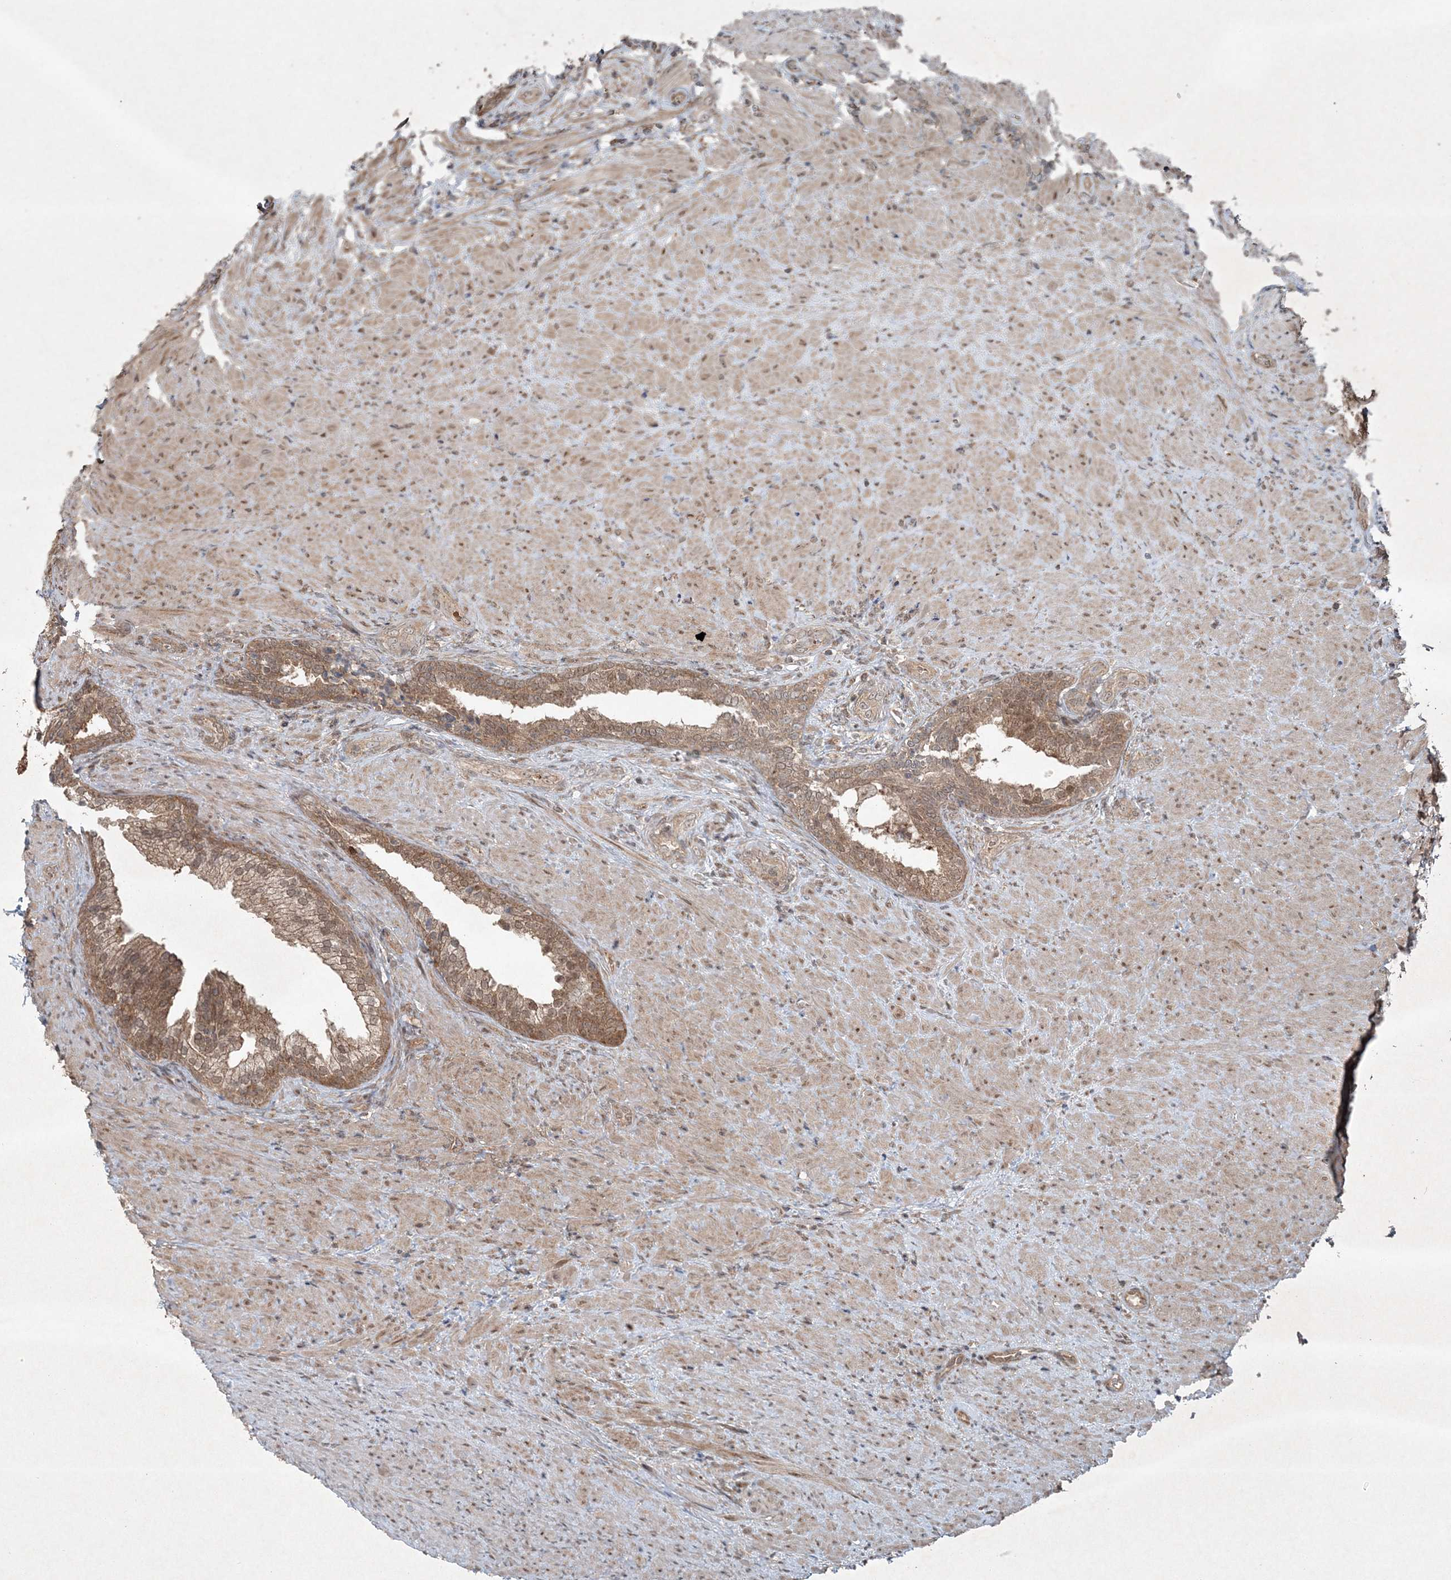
{"staining": {"intensity": "moderate", "quantity": ">75%", "location": "cytoplasmic/membranous"}, "tissue": "prostate", "cell_type": "Glandular cells", "image_type": "normal", "snomed": [{"axis": "morphology", "description": "Normal tissue, NOS"}, {"axis": "topography", "description": "Prostate"}], "caption": "DAB (3,3'-diaminobenzidine) immunohistochemical staining of unremarkable human prostate reveals moderate cytoplasmic/membranous protein staining in about >75% of glandular cells. The protein is stained brown, and the nuclei are stained in blue (DAB (3,3'-diaminobenzidine) IHC with brightfield microscopy, high magnification).", "gene": "FBXL17", "patient": {"sex": "male", "age": 76}}